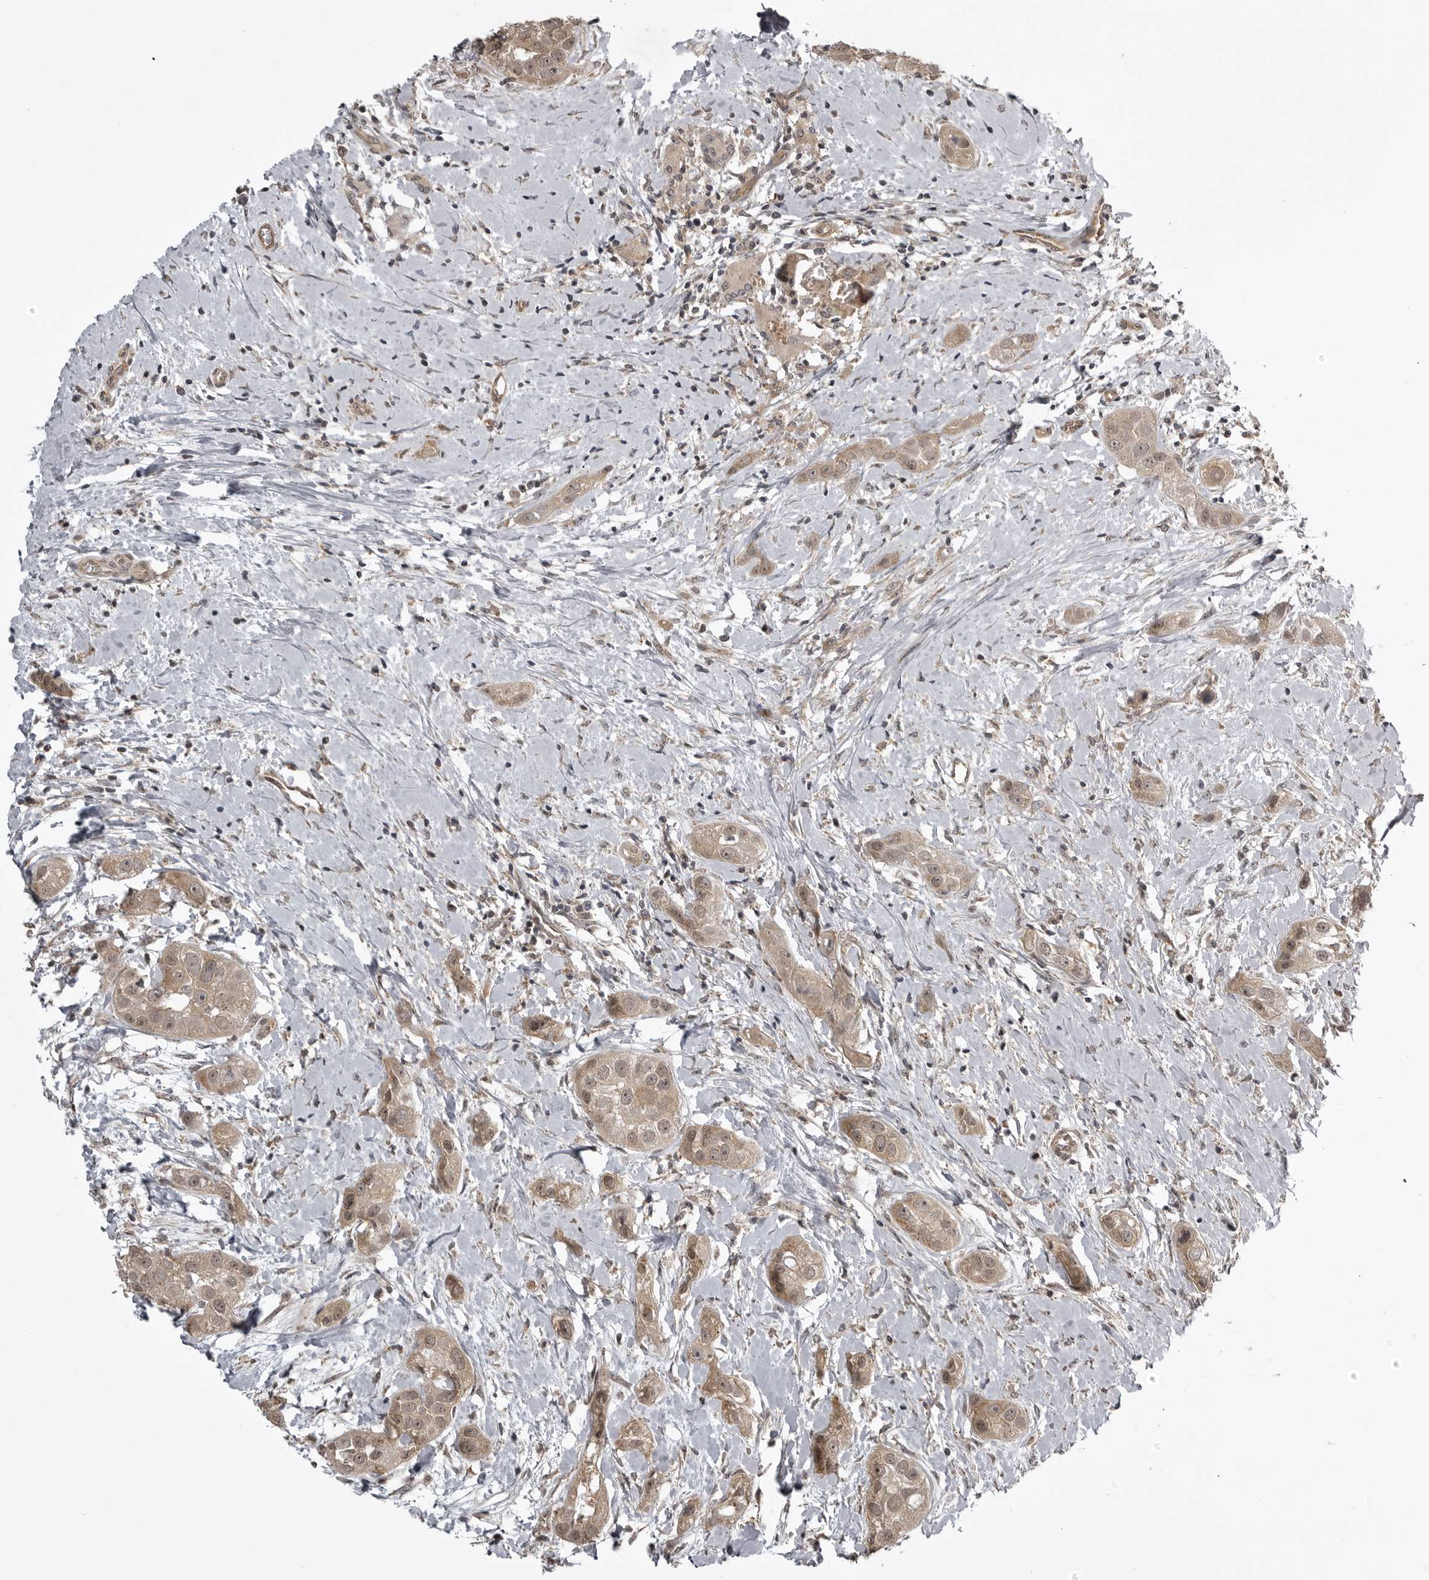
{"staining": {"intensity": "moderate", "quantity": ">75%", "location": "cytoplasmic/membranous,nuclear"}, "tissue": "head and neck cancer", "cell_type": "Tumor cells", "image_type": "cancer", "snomed": [{"axis": "morphology", "description": "Normal tissue, NOS"}, {"axis": "morphology", "description": "Squamous cell carcinoma, NOS"}, {"axis": "topography", "description": "Skeletal muscle"}, {"axis": "topography", "description": "Head-Neck"}], "caption": "Immunohistochemistry photomicrograph of human head and neck cancer stained for a protein (brown), which exhibits medium levels of moderate cytoplasmic/membranous and nuclear staining in about >75% of tumor cells.", "gene": "SNX16", "patient": {"sex": "male", "age": 51}}